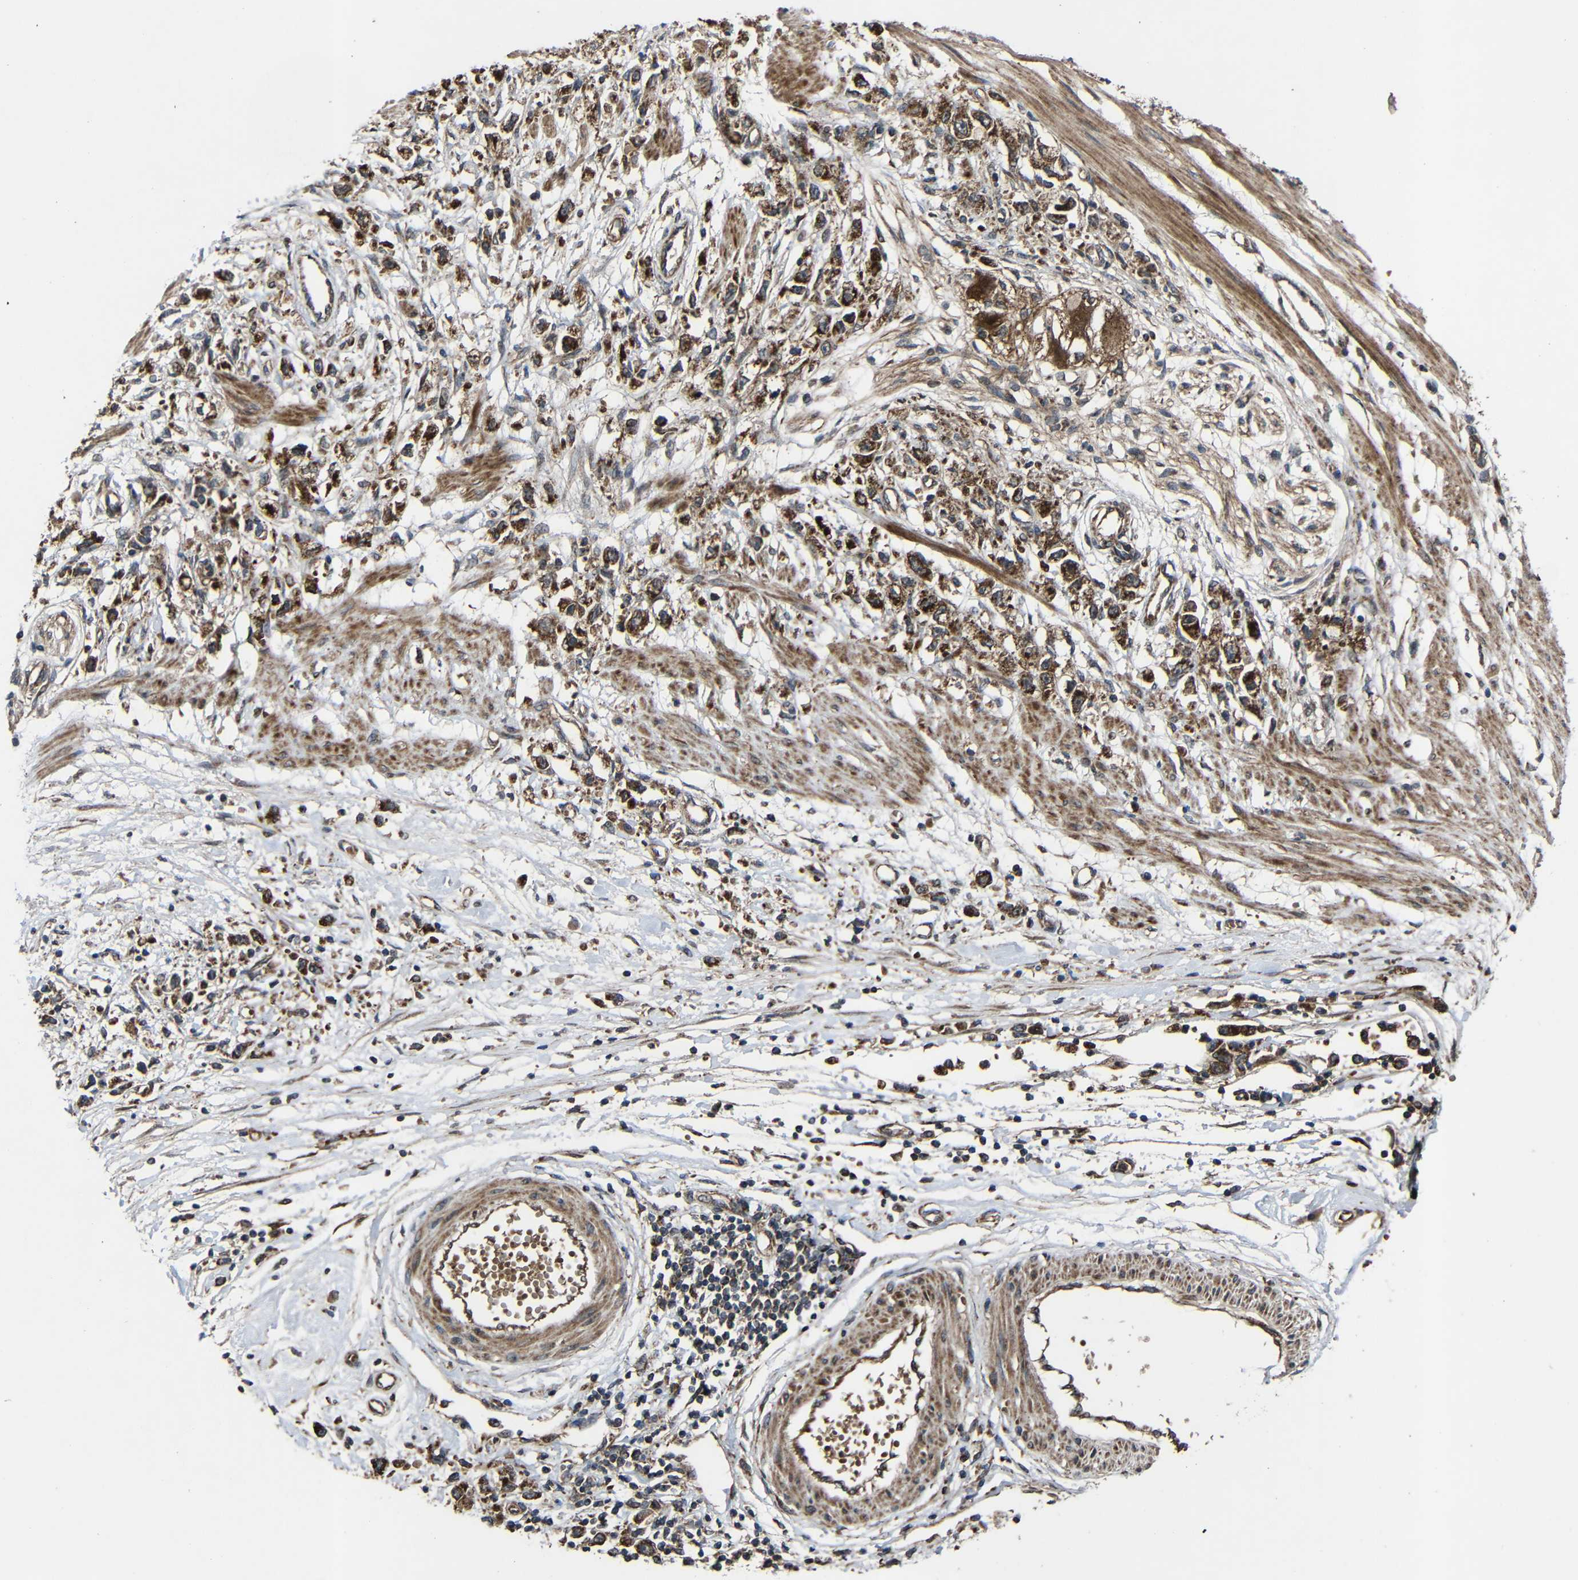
{"staining": {"intensity": "strong", "quantity": ">75%", "location": "cytoplasmic/membranous"}, "tissue": "stomach cancer", "cell_type": "Tumor cells", "image_type": "cancer", "snomed": [{"axis": "morphology", "description": "Adenocarcinoma, NOS"}, {"axis": "topography", "description": "Stomach"}], "caption": "Approximately >75% of tumor cells in stomach adenocarcinoma demonstrate strong cytoplasmic/membranous protein positivity as visualized by brown immunohistochemical staining.", "gene": "C1GALT1", "patient": {"sex": "female", "age": 59}}